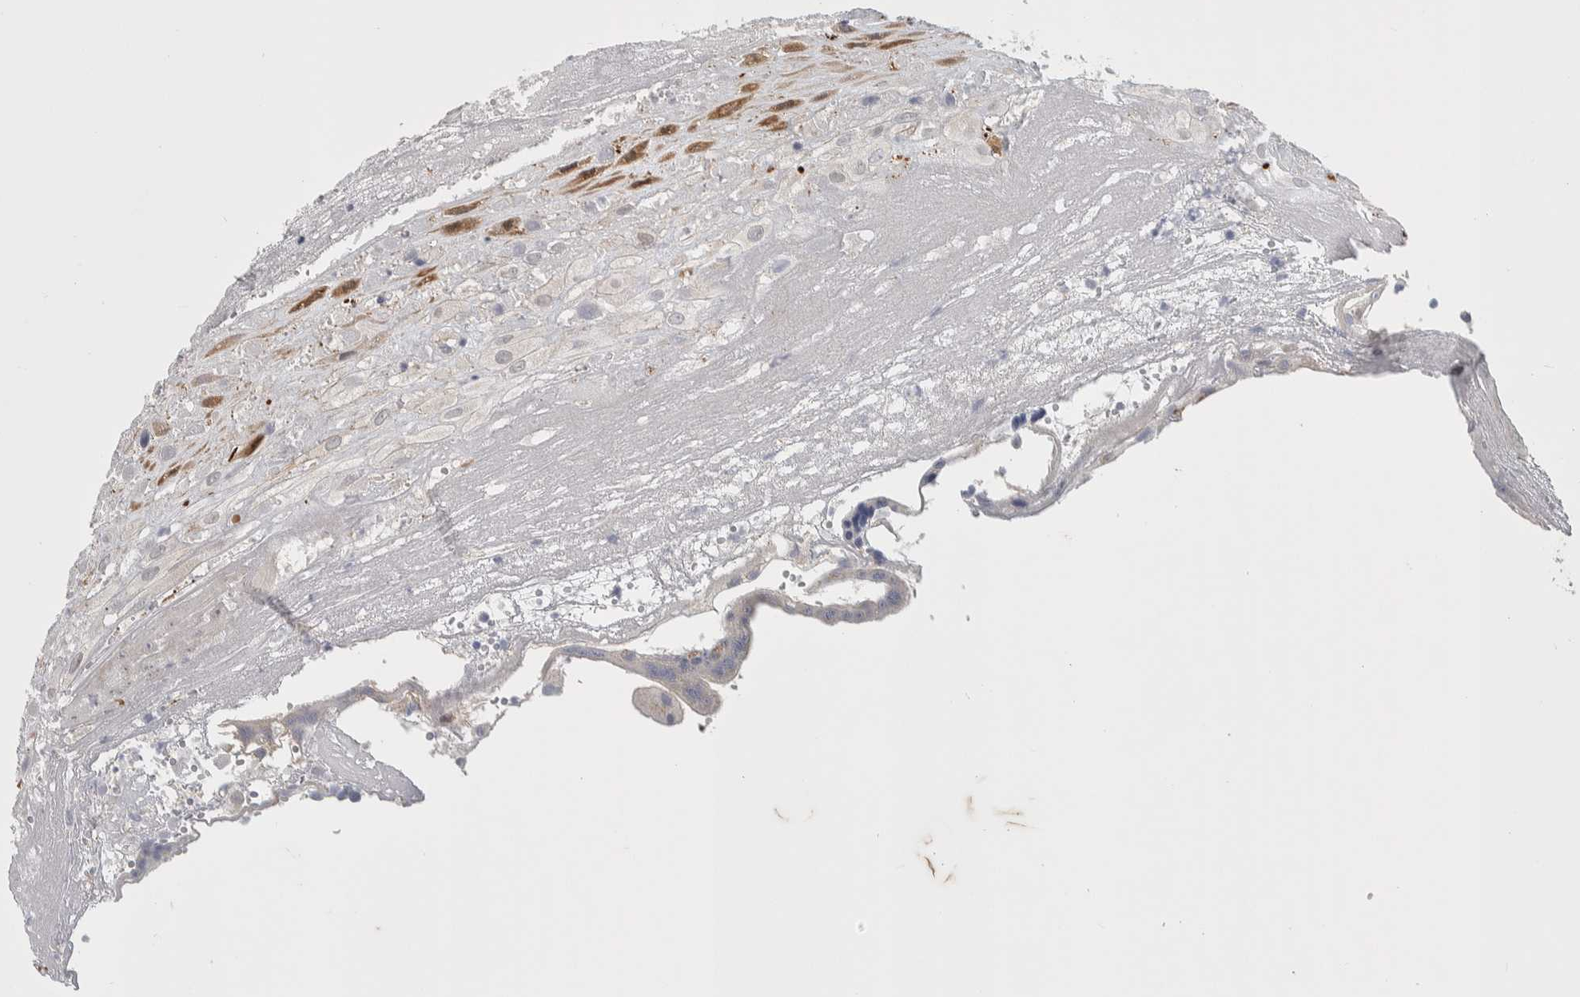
{"staining": {"intensity": "moderate", "quantity": "<25%", "location": "cytoplasmic/membranous"}, "tissue": "placenta", "cell_type": "Decidual cells", "image_type": "normal", "snomed": [{"axis": "morphology", "description": "Normal tissue, NOS"}, {"axis": "topography", "description": "Placenta"}], "caption": "Protein analysis of normal placenta displays moderate cytoplasmic/membranous positivity in about <25% of decidual cells. The staining is performed using DAB brown chromogen to label protein expression. The nuclei are counter-stained blue using hematoxylin.", "gene": "ZNF862", "patient": {"sex": "female", "age": 18}}